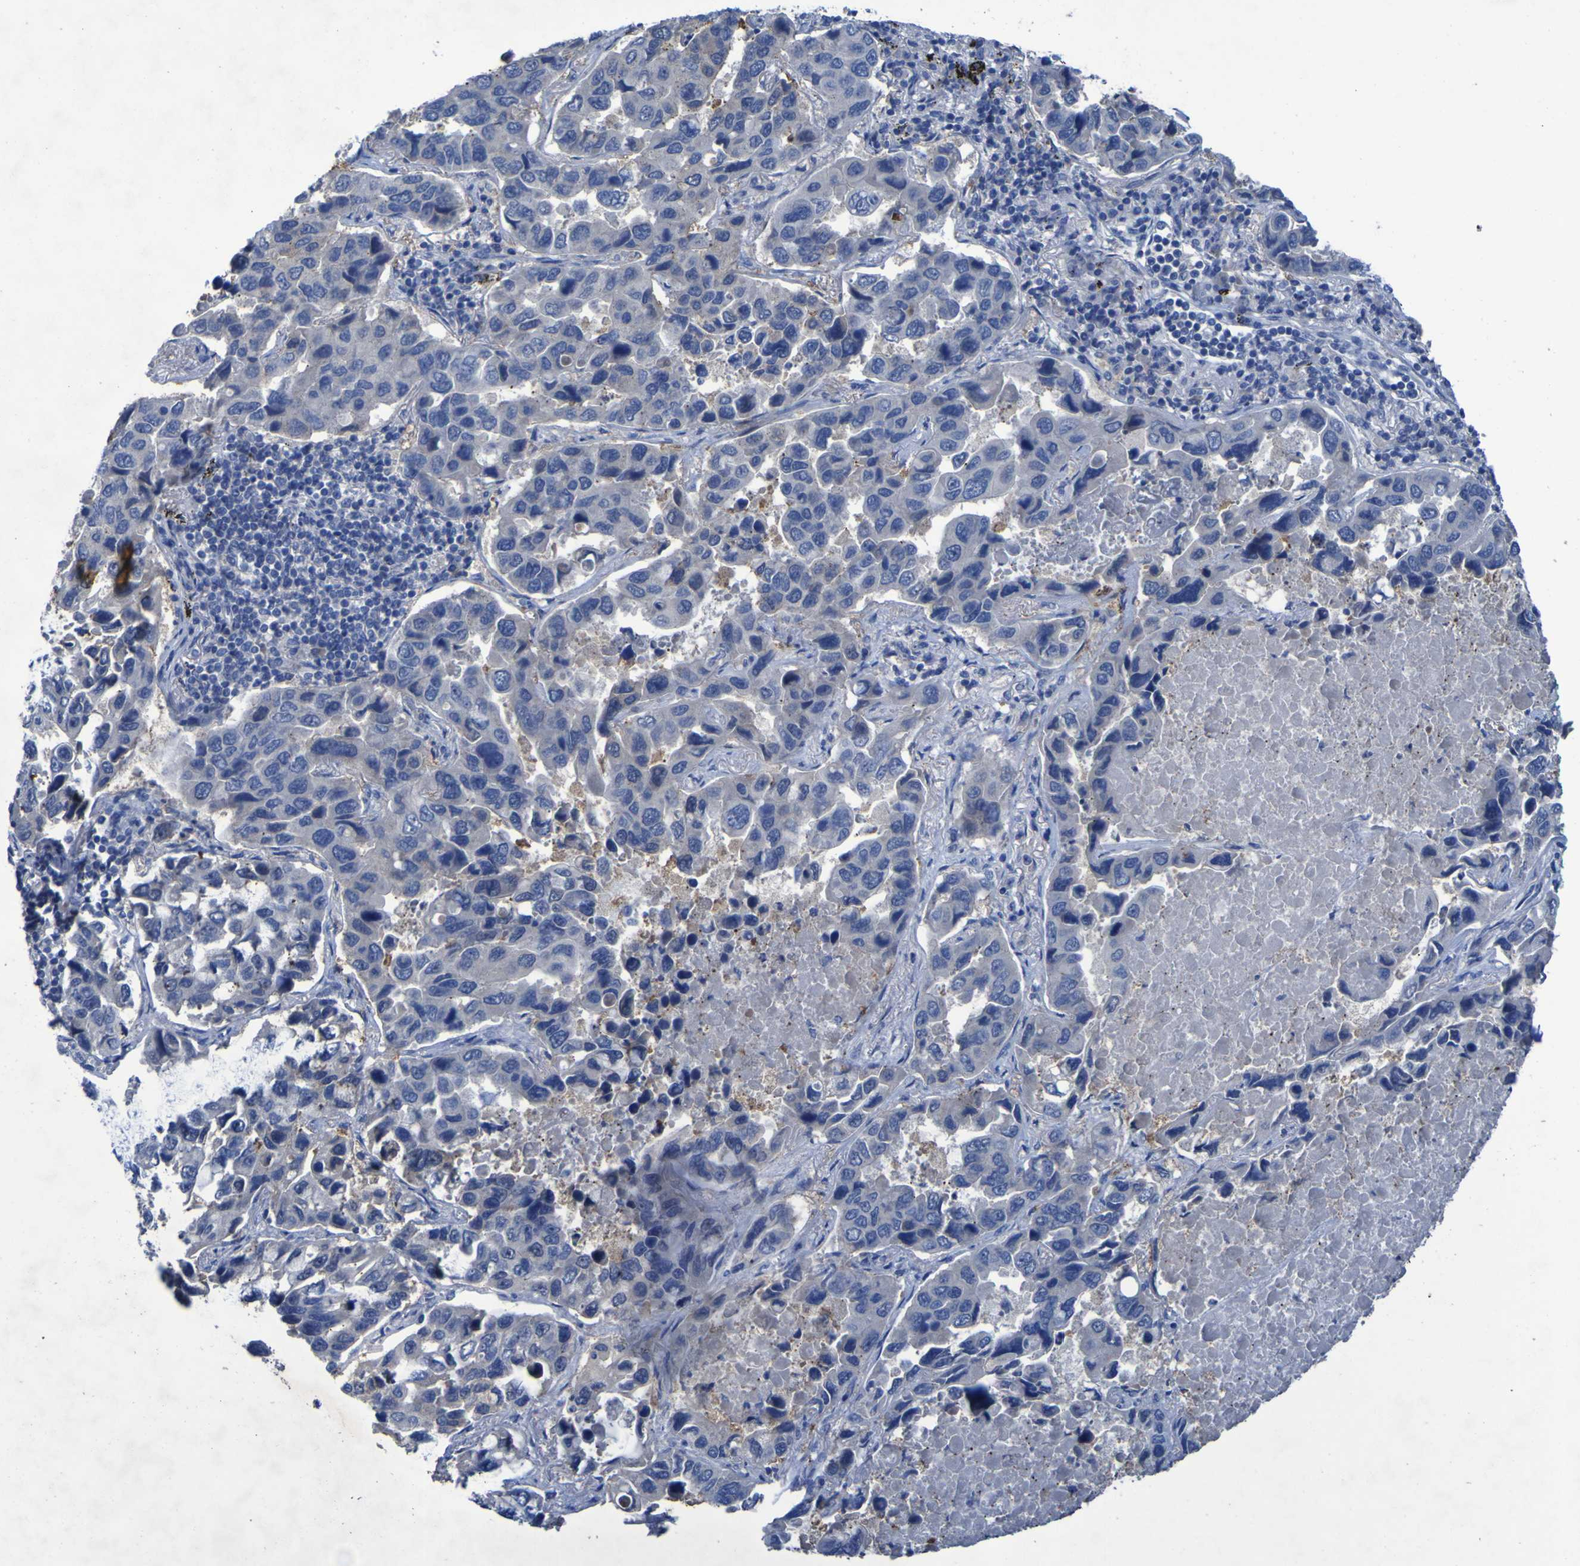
{"staining": {"intensity": "negative", "quantity": "none", "location": "none"}, "tissue": "lung cancer", "cell_type": "Tumor cells", "image_type": "cancer", "snomed": [{"axis": "morphology", "description": "Adenocarcinoma, NOS"}, {"axis": "topography", "description": "Lung"}], "caption": "Tumor cells show no significant expression in lung adenocarcinoma.", "gene": "SGK2", "patient": {"sex": "male", "age": 64}}